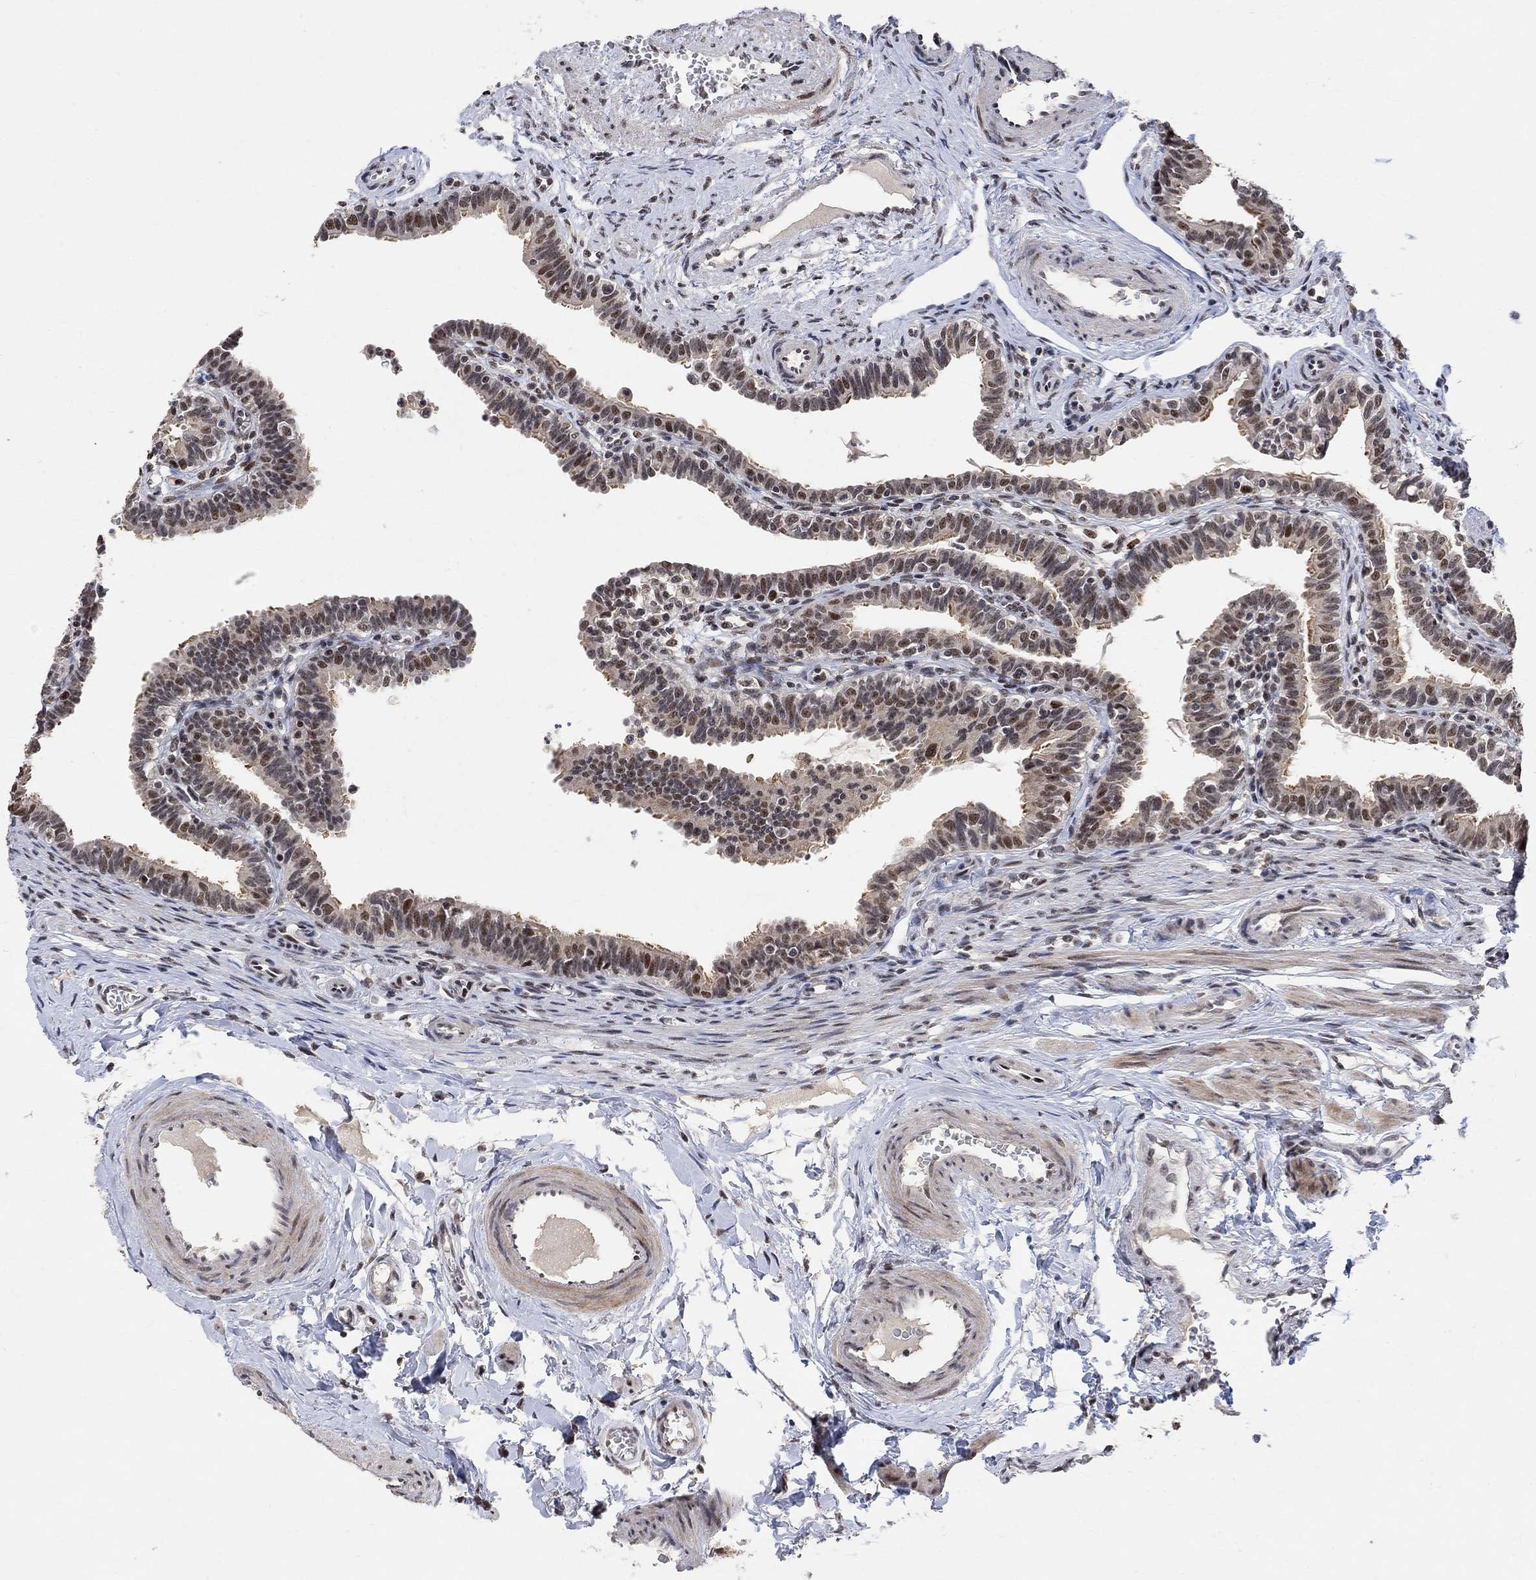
{"staining": {"intensity": "strong", "quantity": "<25%", "location": "nuclear"}, "tissue": "fallopian tube", "cell_type": "Glandular cells", "image_type": "normal", "snomed": [{"axis": "morphology", "description": "Normal tissue, NOS"}, {"axis": "topography", "description": "Fallopian tube"}], "caption": "High-magnification brightfield microscopy of benign fallopian tube stained with DAB (brown) and counterstained with hematoxylin (blue). glandular cells exhibit strong nuclear staining is identified in about<25% of cells. Nuclei are stained in blue.", "gene": "E4F1", "patient": {"sex": "female", "age": 36}}